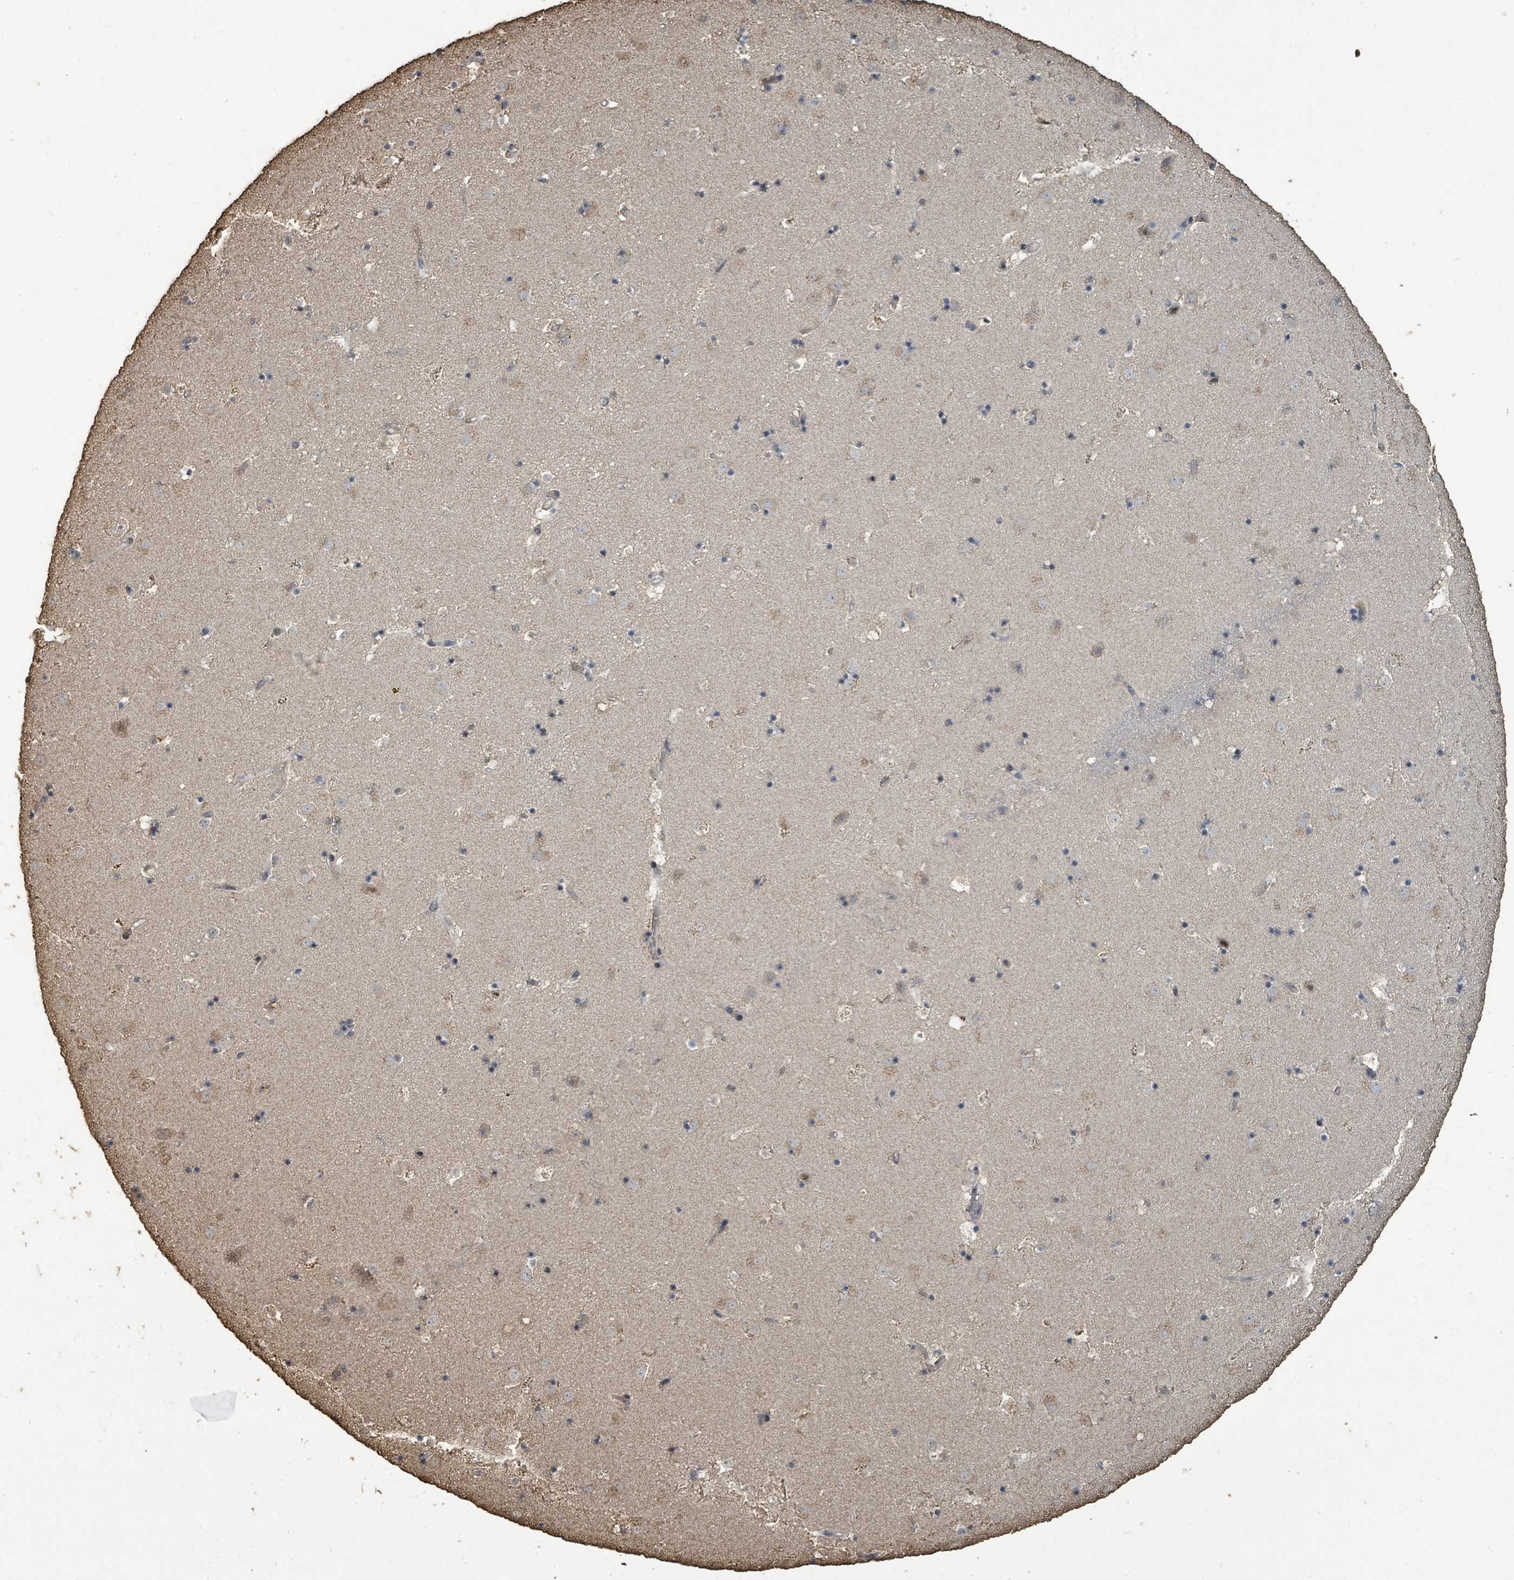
{"staining": {"intensity": "weak", "quantity": "<25%", "location": "cytoplasmic/membranous"}, "tissue": "caudate", "cell_type": "Glial cells", "image_type": "normal", "snomed": [{"axis": "morphology", "description": "Normal tissue, NOS"}, {"axis": "topography", "description": "Lateral ventricle wall"}], "caption": "Immunohistochemistry (IHC) photomicrograph of normal caudate: caudate stained with DAB displays no significant protein staining in glial cells.", "gene": "C6orf52", "patient": {"sex": "male", "age": 58}}